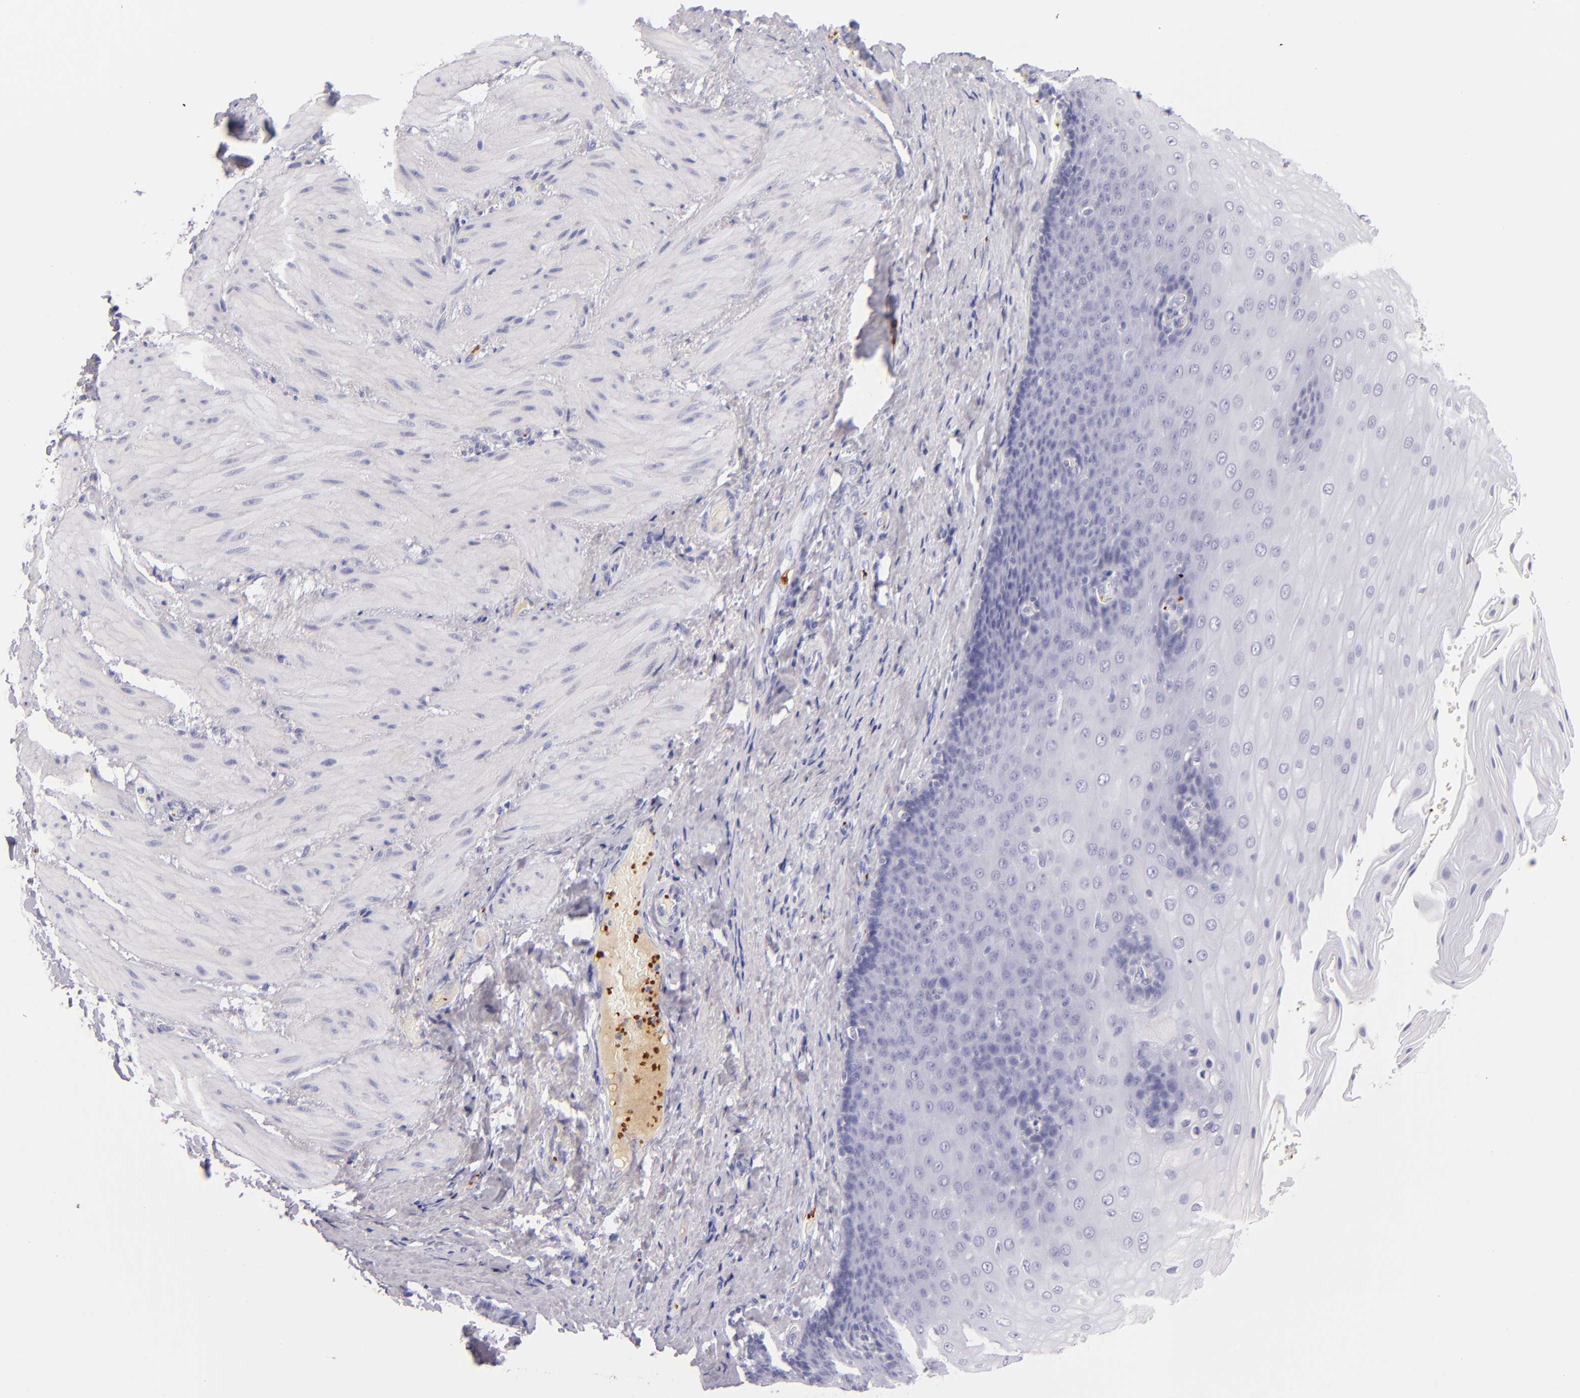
{"staining": {"intensity": "negative", "quantity": "none", "location": "none"}, "tissue": "esophagus", "cell_type": "Squamous epithelial cells", "image_type": "normal", "snomed": [{"axis": "morphology", "description": "Normal tissue, NOS"}, {"axis": "topography", "description": "Esophagus"}], "caption": "IHC image of unremarkable human esophagus stained for a protein (brown), which demonstrates no staining in squamous epithelial cells.", "gene": "GP1BA", "patient": {"sex": "male", "age": 62}}